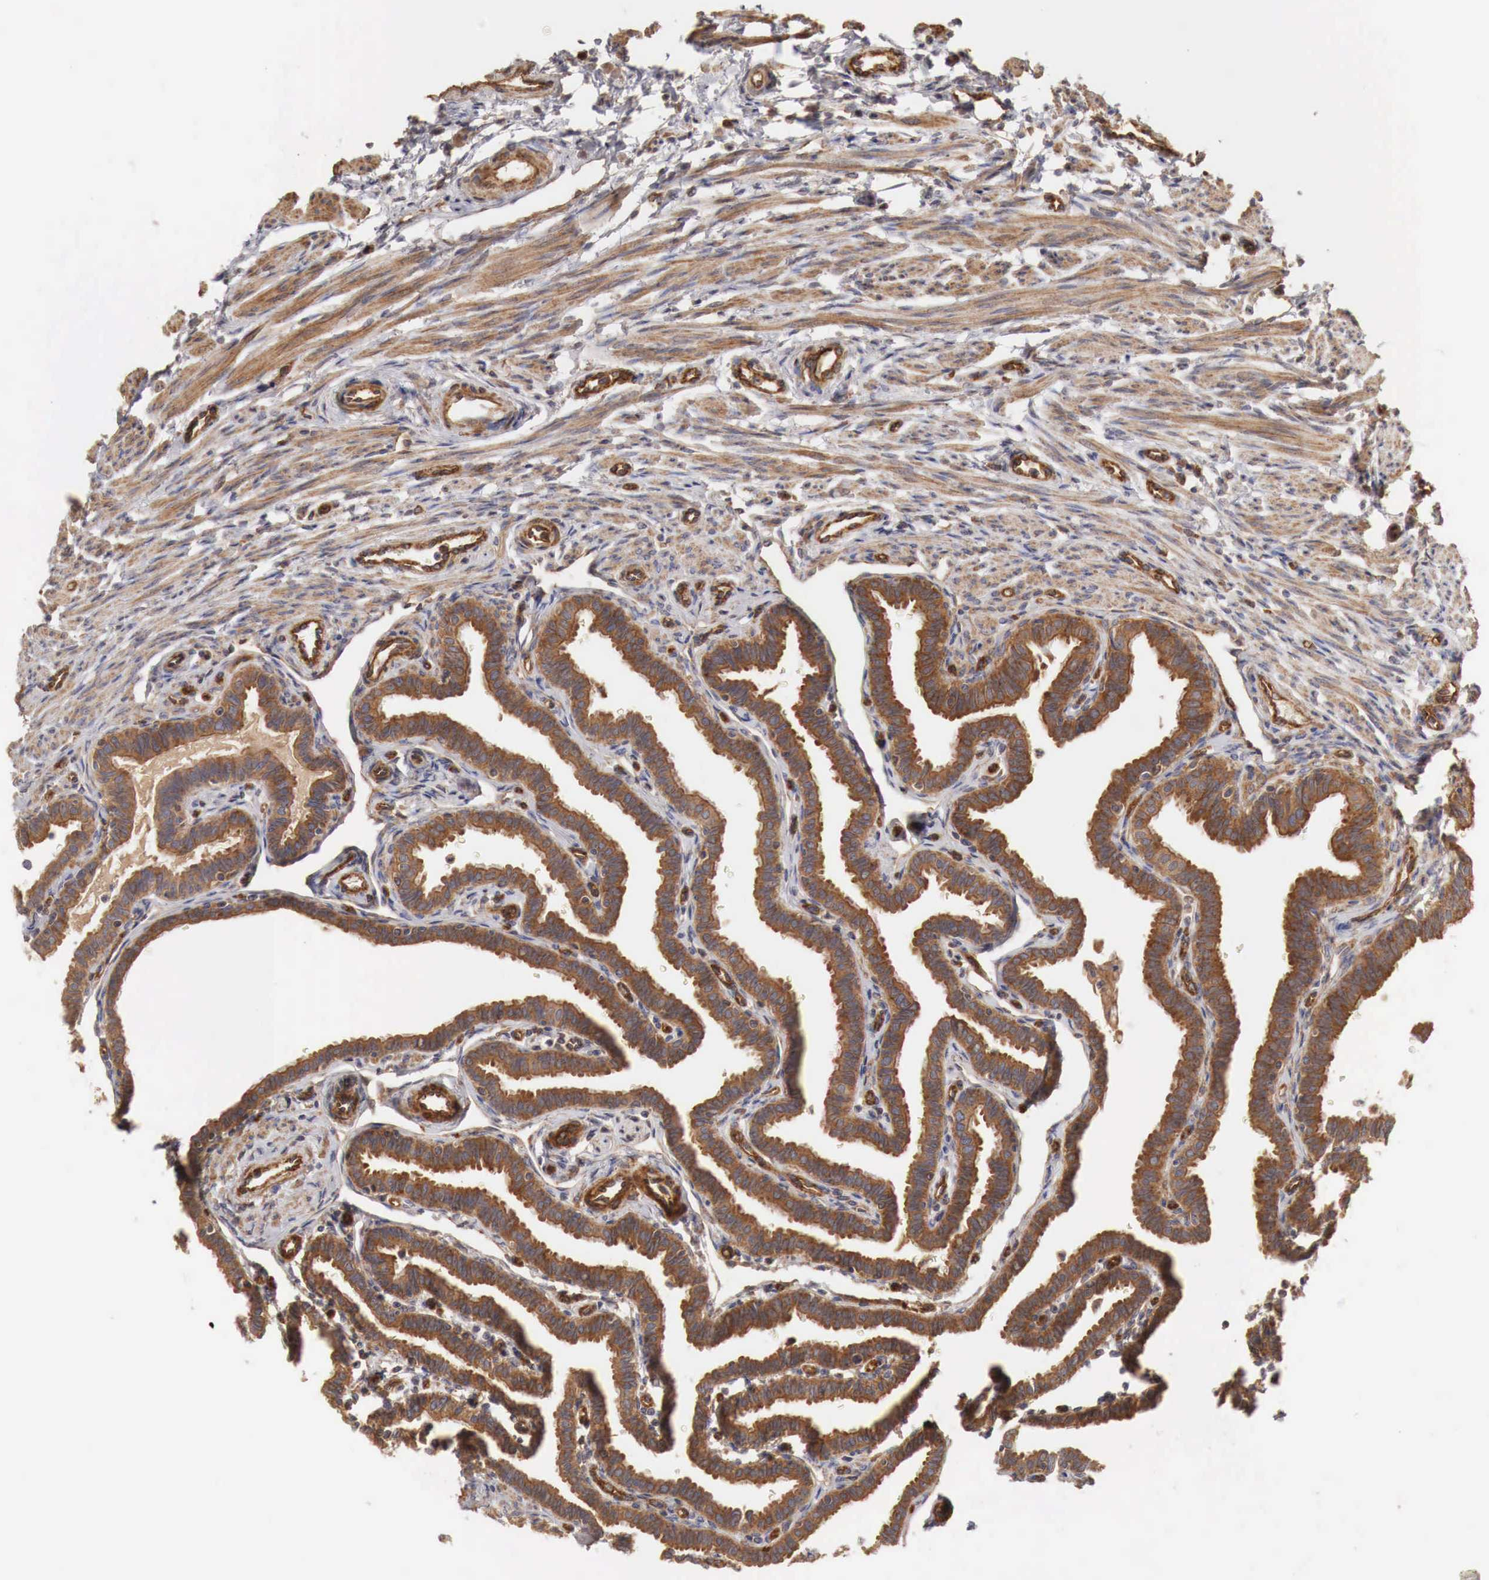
{"staining": {"intensity": "strong", "quantity": ">75%", "location": "cytoplasmic/membranous"}, "tissue": "fallopian tube", "cell_type": "Glandular cells", "image_type": "normal", "snomed": [{"axis": "morphology", "description": "Normal tissue, NOS"}, {"axis": "topography", "description": "Fallopian tube"}], "caption": "Strong cytoplasmic/membranous positivity is appreciated in about >75% of glandular cells in normal fallopian tube. (brown staining indicates protein expression, while blue staining denotes nuclei).", "gene": "ARMCX4", "patient": {"sex": "female", "age": 32}}